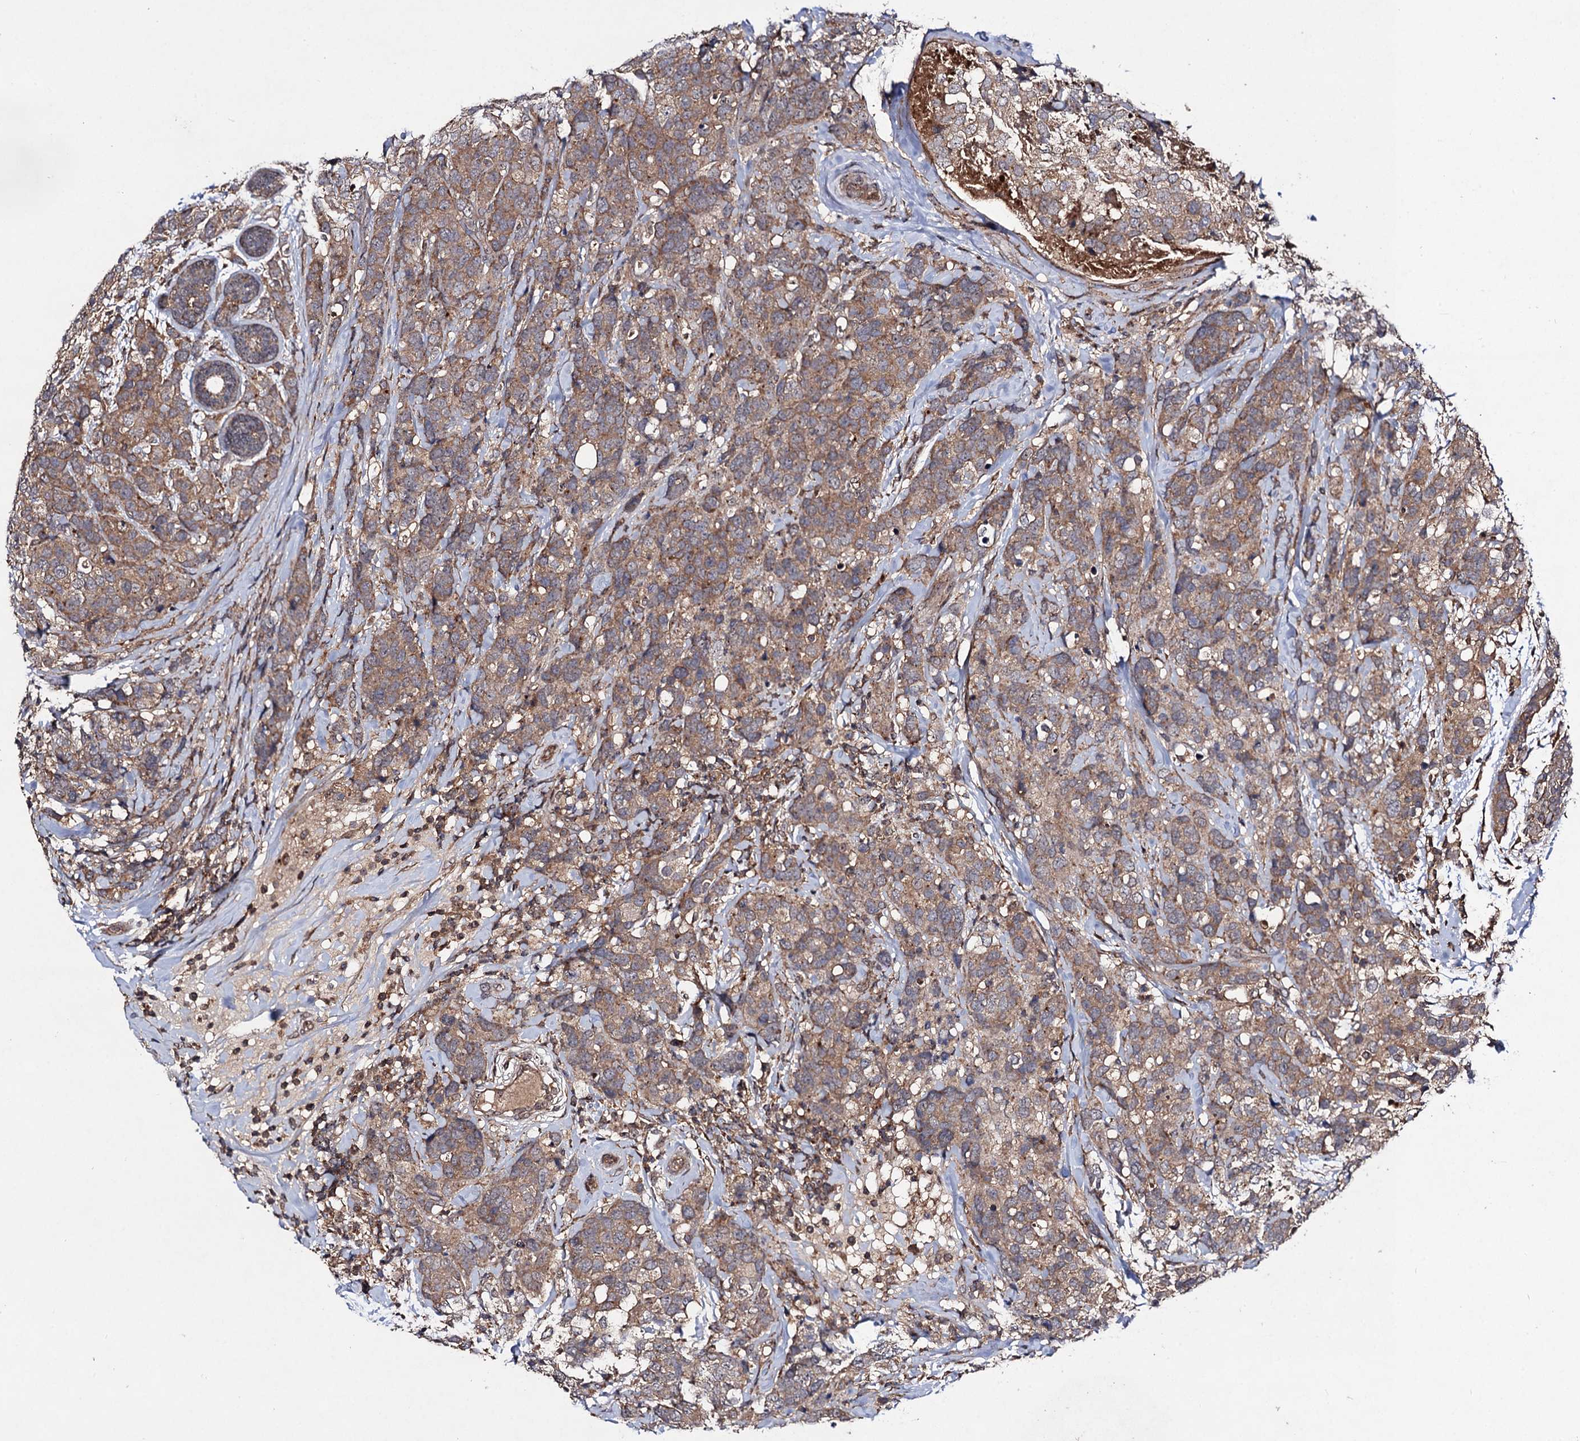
{"staining": {"intensity": "moderate", "quantity": ">75%", "location": "cytoplasmic/membranous"}, "tissue": "breast cancer", "cell_type": "Tumor cells", "image_type": "cancer", "snomed": [{"axis": "morphology", "description": "Lobular carcinoma"}, {"axis": "topography", "description": "Breast"}], "caption": "A photomicrograph of breast cancer (lobular carcinoma) stained for a protein reveals moderate cytoplasmic/membranous brown staining in tumor cells. (DAB IHC, brown staining for protein, blue staining for nuclei).", "gene": "KXD1", "patient": {"sex": "female", "age": 59}}